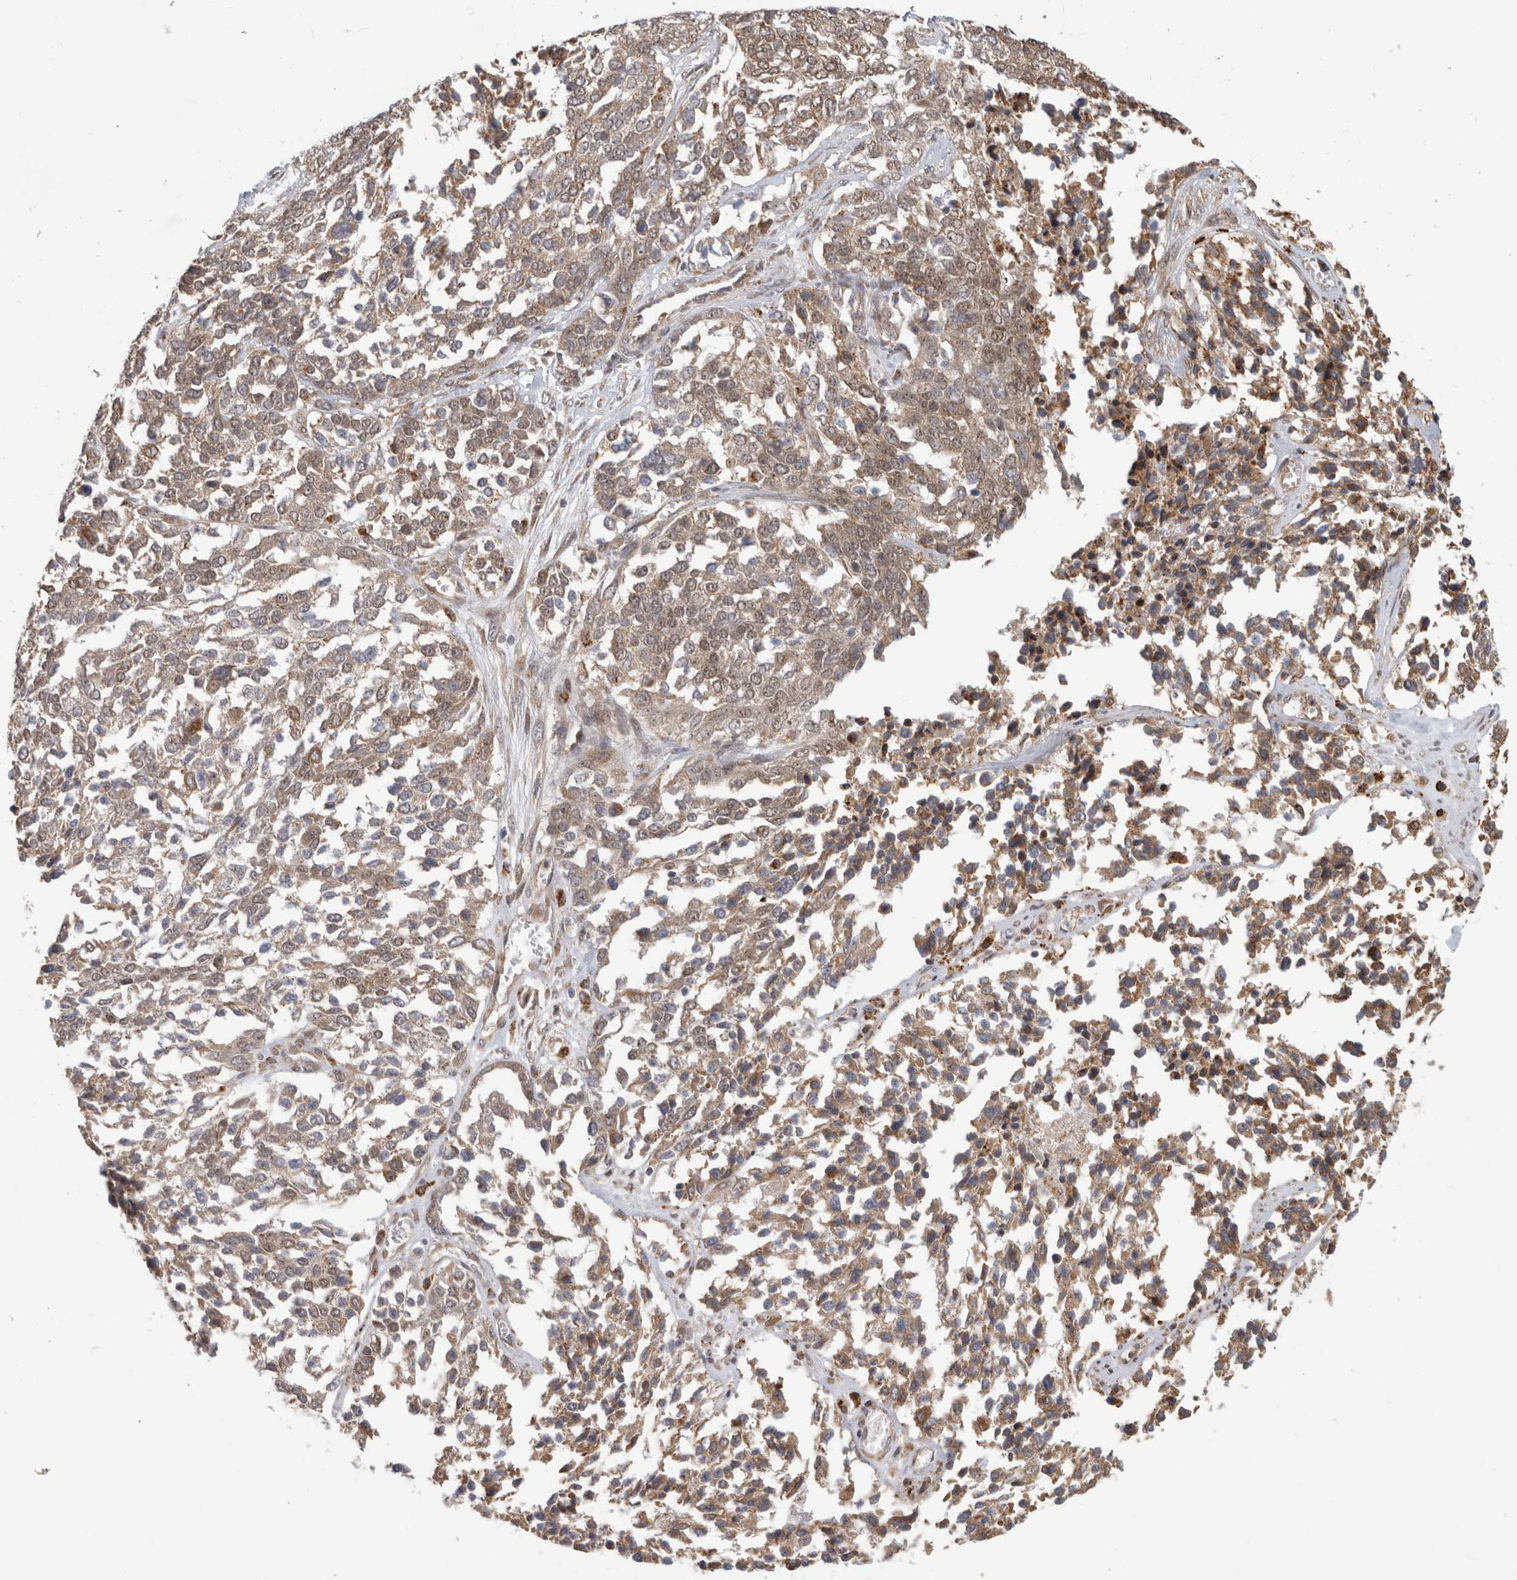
{"staining": {"intensity": "weak", "quantity": ">75%", "location": "cytoplasmic/membranous,nuclear"}, "tissue": "ovarian cancer", "cell_type": "Tumor cells", "image_type": "cancer", "snomed": [{"axis": "morphology", "description": "Cystadenocarcinoma, serous, NOS"}, {"axis": "topography", "description": "Ovary"}], "caption": "This is an image of immunohistochemistry (IHC) staining of ovarian cancer (serous cystadenocarcinoma), which shows weak expression in the cytoplasmic/membranous and nuclear of tumor cells.", "gene": "NAB2", "patient": {"sex": "female", "age": 44}}